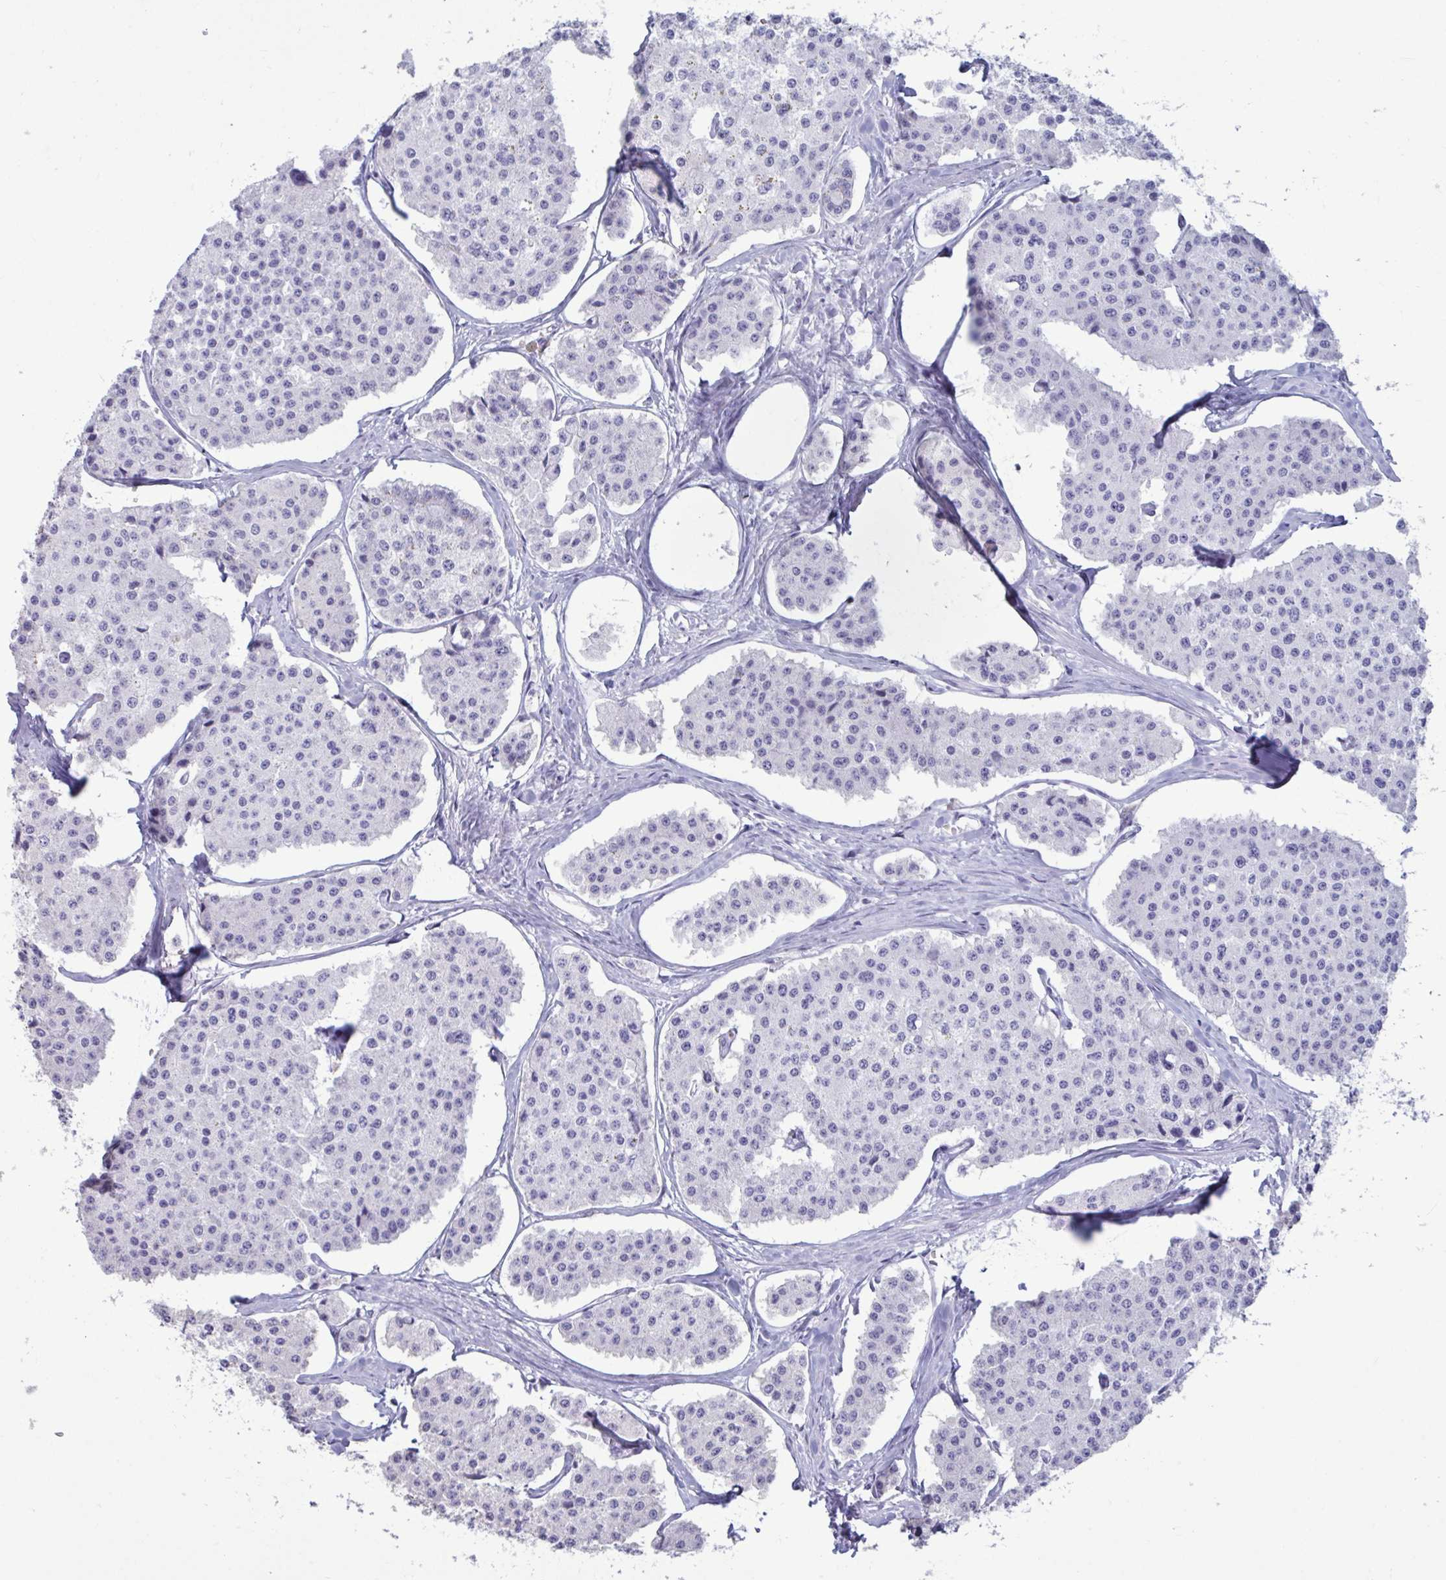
{"staining": {"intensity": "negative", "quantity": "none", "location": "none"}, "tissue": "carcinoid", "cell_type": "Tumor cells", "image_type": "cancer", "snomed": [{"axis": "morphology", "description": "Carcinoid, malignant, NOS"}, {"axis": "topography", "description": "Small intestine"}], "caption": "Image shows no protein staining in tumor cells of carcinoid (malignant) tissue.", "gene": "ANKRD60", "patient": {"sex": "female", "age": 65}}